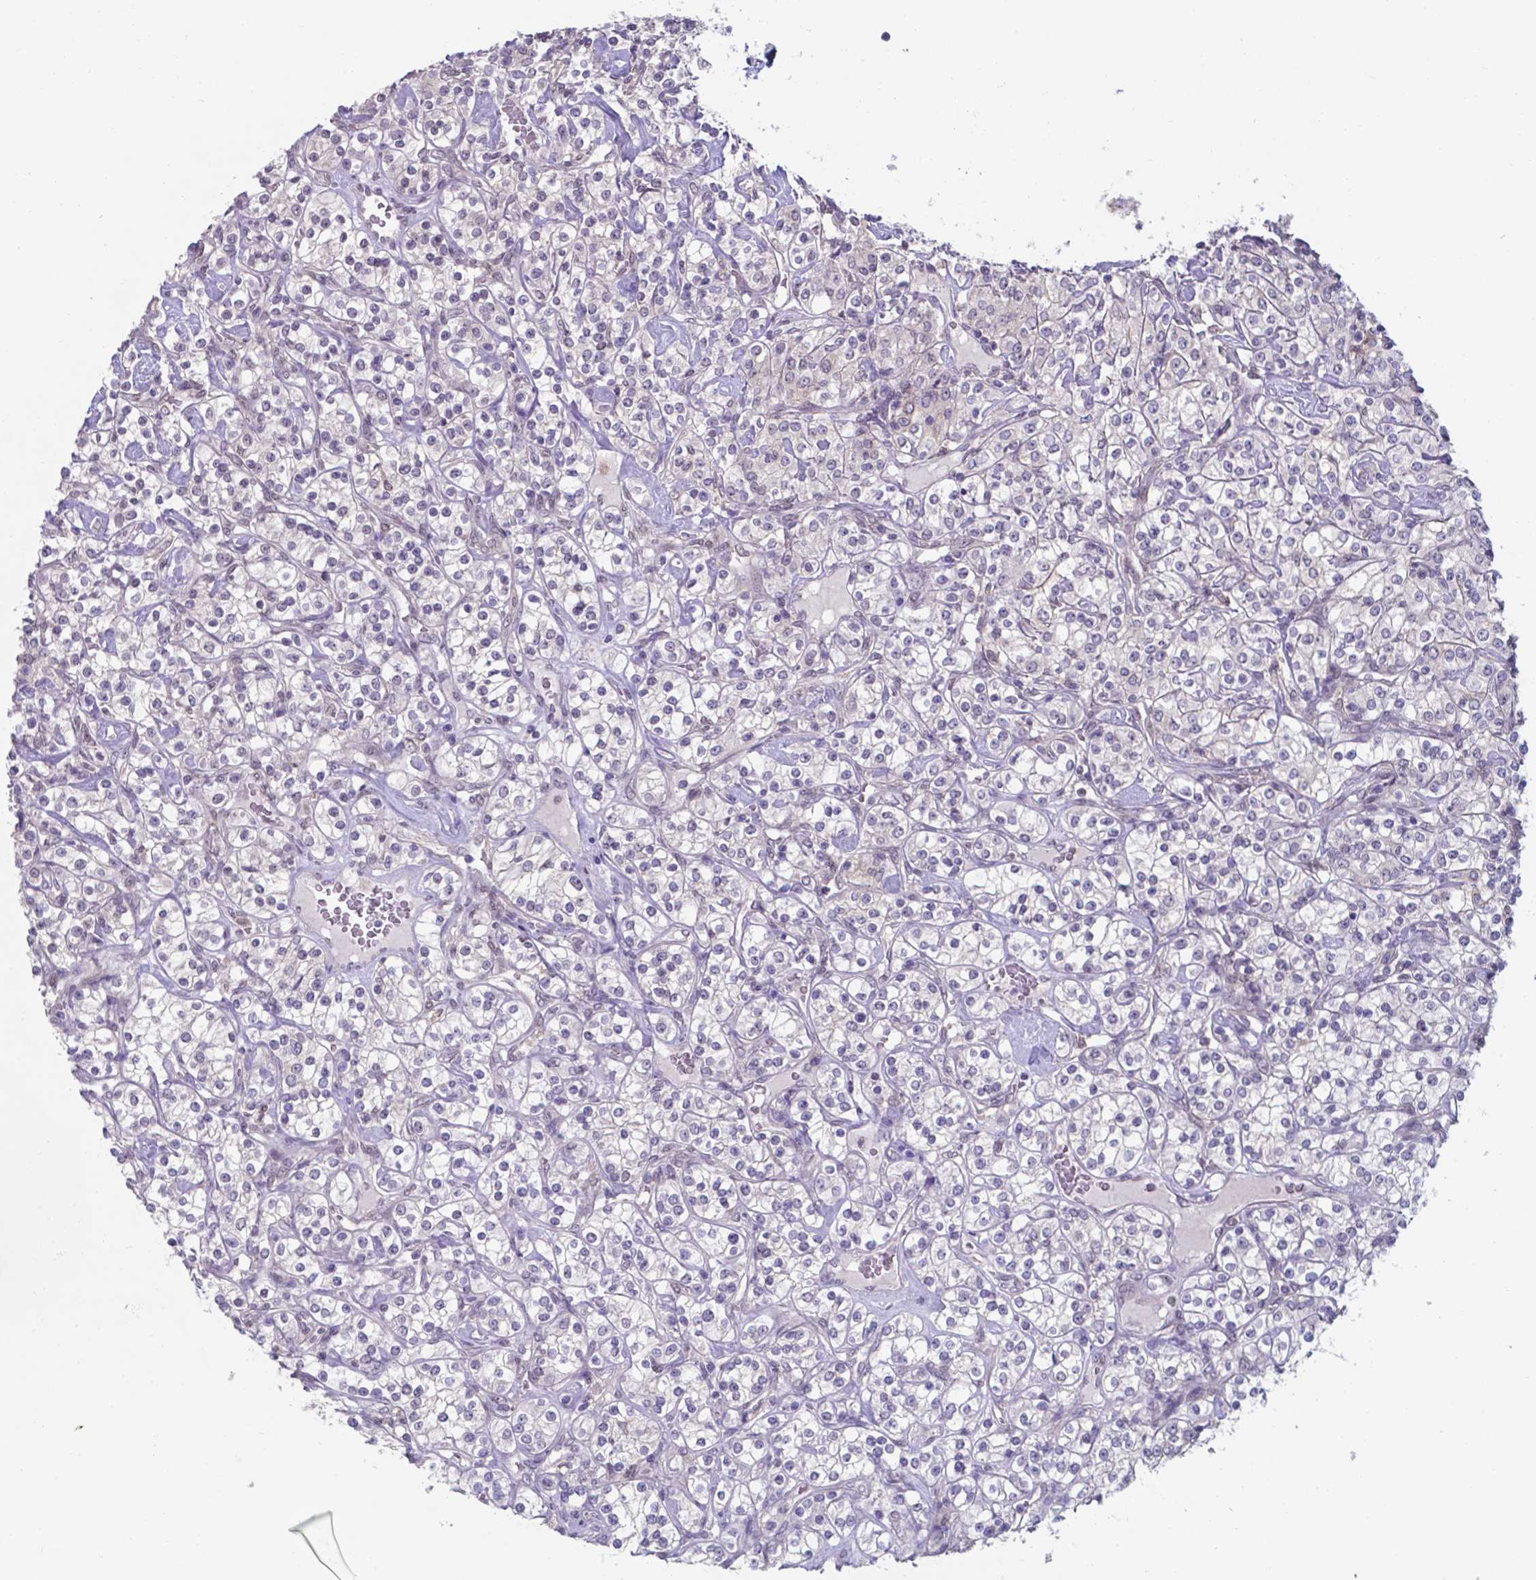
{"staining": {"intensity": "negative", "quantity": "none", "location": "none"}, "tissue": "renal cancer", "cell_type": "Tumor cells", "image_type": "cancer", "snomed": [{"axis": "morphology", "description": "Adenocarcinoma, NOS"}, {"axis": "topography", "description": "Kidney"}], "caption": "This micrograph is of renal cancer (adenocarcinoma) stained with IHC to label a protein in brown with the nuclei are counter-stained blue. There is no positivity in tumor cells.", "gene": "UBE2E2", "patient": {"sex": "male", "age": 77}}